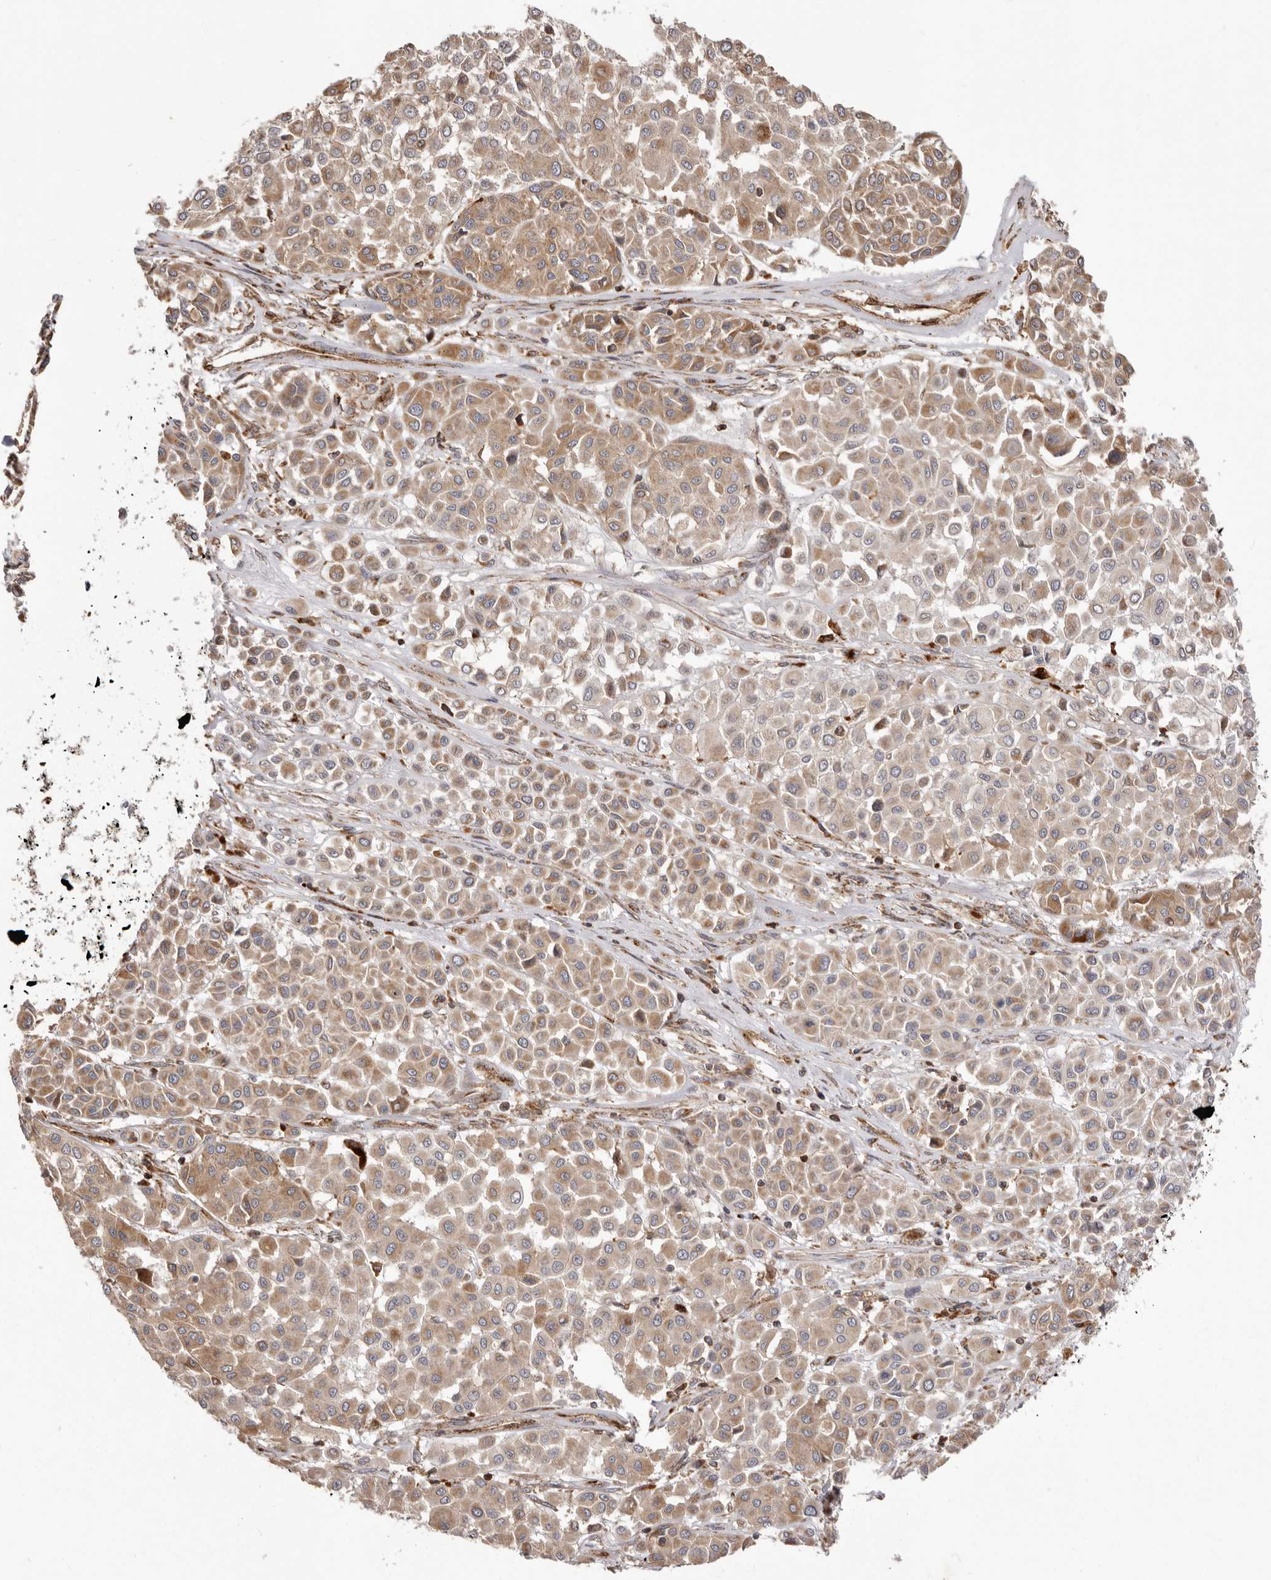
{"staining": {"intensity": "weak", "quantity": ">75%", "location": "cytoplasmic/membranous"}, "tissue": "melanoma", "cell_type": "Tumor cells", "image_type": "cancer", "snomed": [{"axis": "morphology", "description": "Malignant melanoma, Metastatic site"}, {"axis": "topography", "description": "Soft tissue"}], "caption": "Immunohistochemistry (DAB) staining of melanoma shows weak cytoplasmic/membranous protein expression in about >75% of tumor cells.", "gene": "NUP43", "patient": {"sex": "male", "age": 41}}